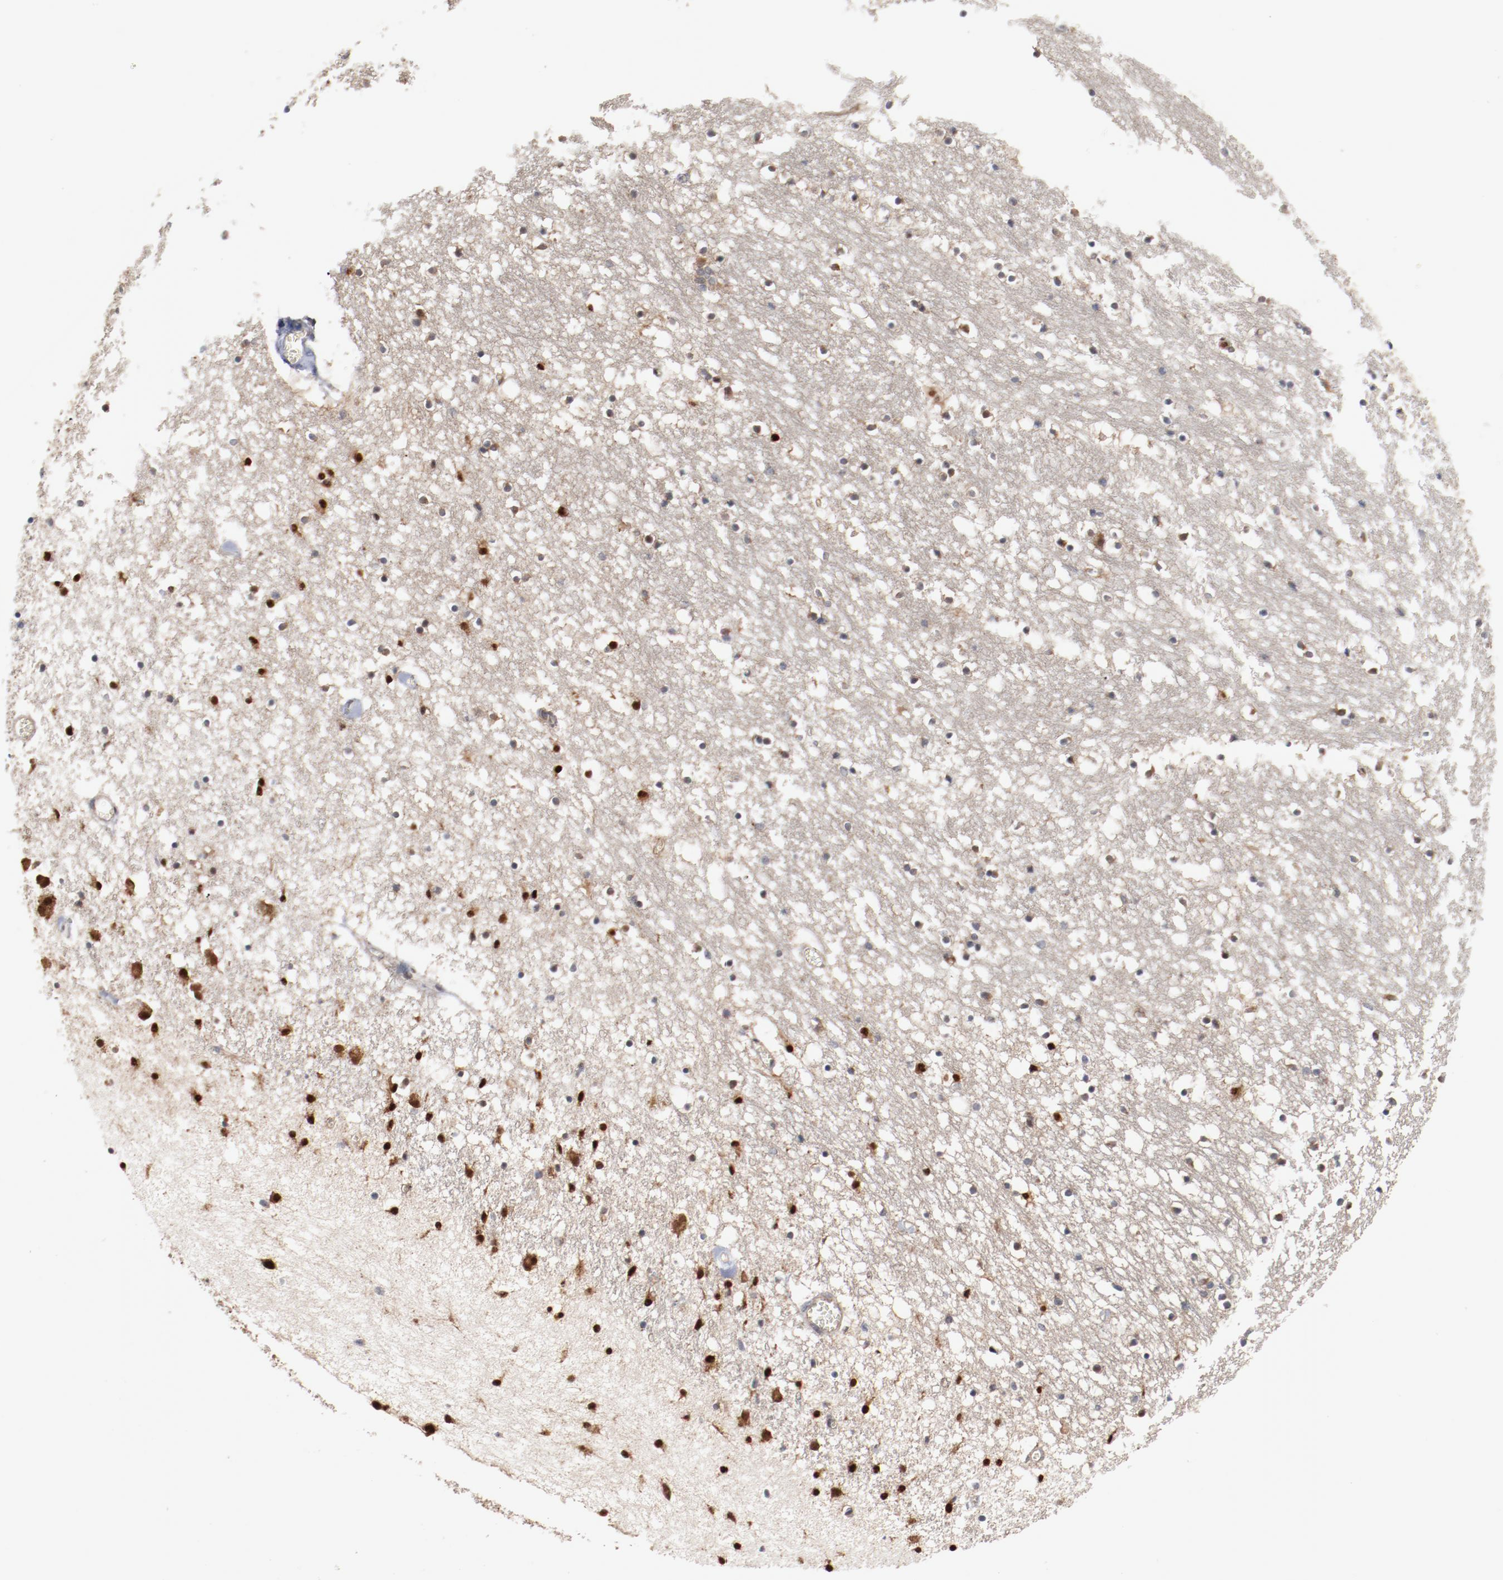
{"staining": {"intensity": "strong", "quantity": "<25%", "location": "cytoplasmic/membranous,nuclear"}, "tissue": "caudate", "cell_type": "Glial cells", "image_type": "normal", "snomed": [{"axis": "morphology", "description": "Normal tissue, NOS"}, {"axis": "topography", "description": "Lateral ventricle wall"}], "caption": "Protein expression analysis of benign caudate demonstrates strong cytoplasmic/membranous,nuclear staining in approximately <25% of glial cells.", "gene": "RNASE11", "patient": {"sex": "male", "age": 45}}